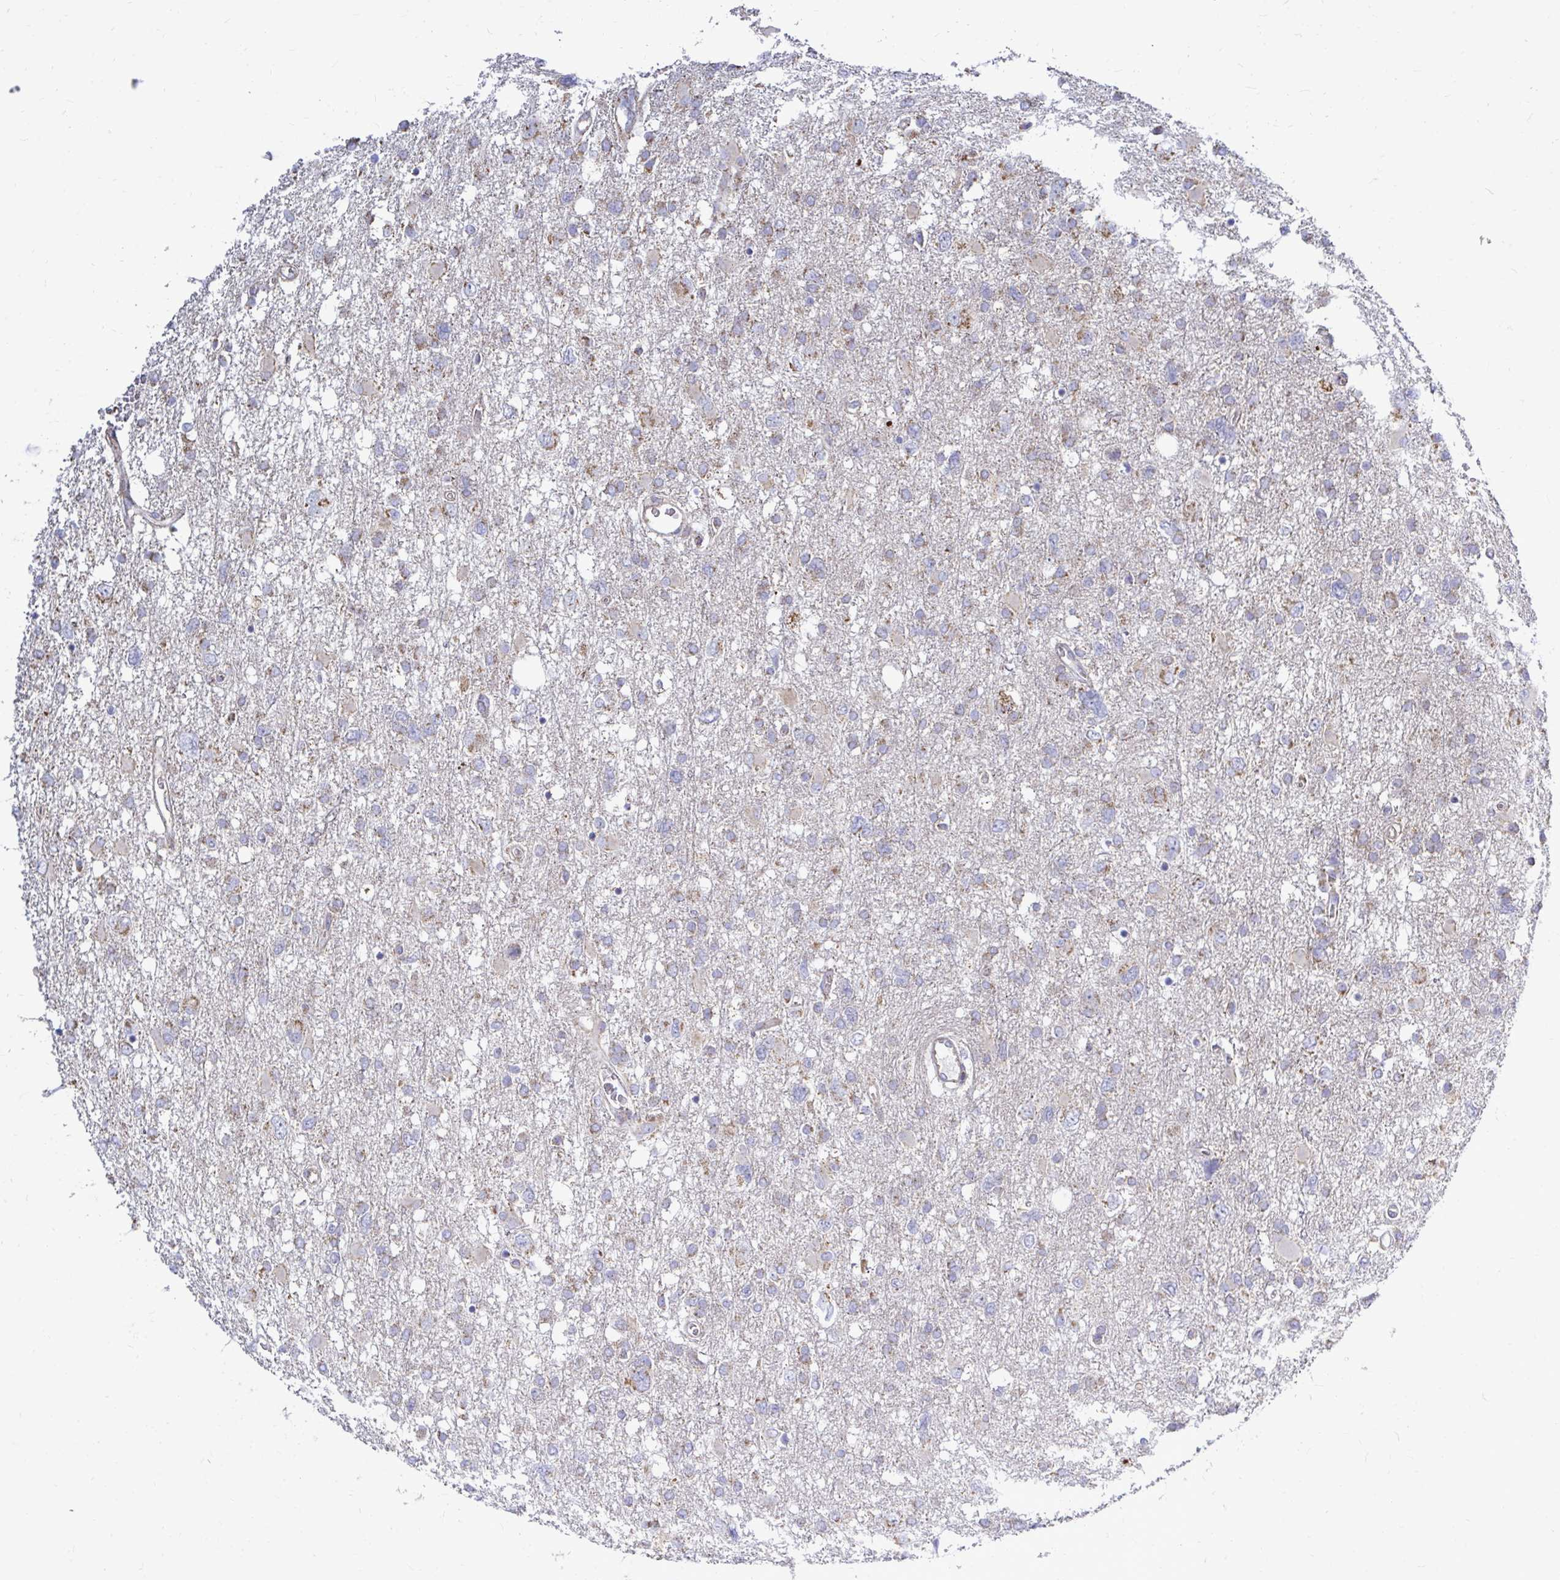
{"staining": {"intensity": "weak", "quantity": "25%-75%", "location": "cytoplasmic/membranous"}, "tissue": "glioma", "cell_type": "Tumor cells", "image_type": "cancer", "snomed": [{"axis": "morphology", "description": "Glioma, malignant, High grade"}, {"axis": "topography", "description": "Brain"}], "caption": "This photomicrograph reveals glioma stained with IHC to label a protein in brown. The cytoplasmic/membranous of tumor cells show weak positivity for the protein. Nuclei are counter-stained blue.", "gene": "OR10R2", "patient": {"sex": "male", "age": 61}}